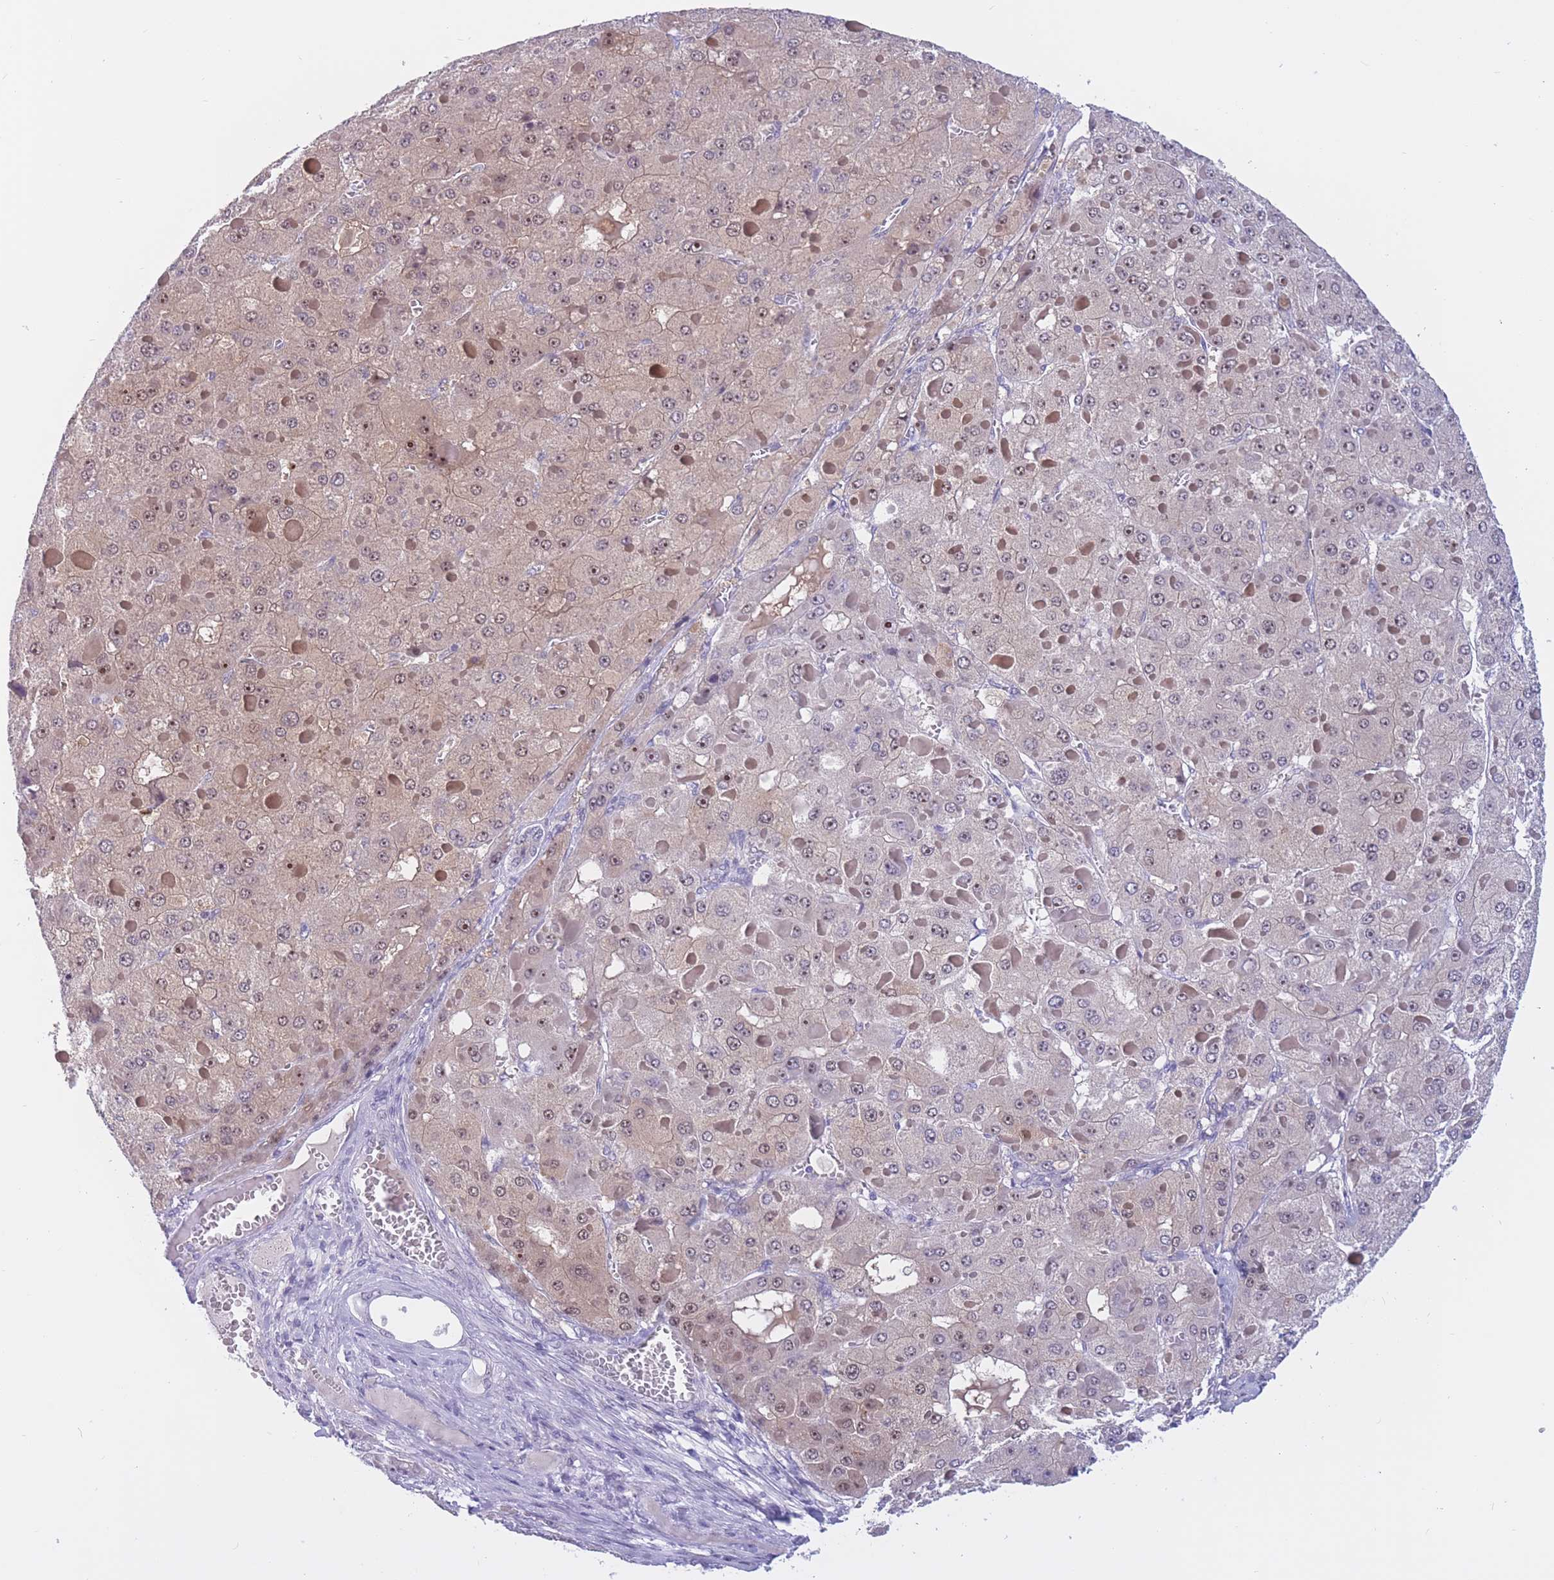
{"staining": {"intensity": "moderate", "quantity": "25%-75%", "location": "nuclear"}, "tissue": "liver cancer", "cell_type": "Tumor cells", "image_type": "cancer", "snomed": [{"axis": "morphology", "description": "Carcinoma, Hepatocellular, NOS"}, {"axis": "topography", "description": "Liver"}], "caption": "An image of liver hepatocellular carcinoma stained for a protein shows moderate nuclear brown staining in tumor cells.", "gene": "BOP1", "patient": {"sex": "female", "age": 73}}